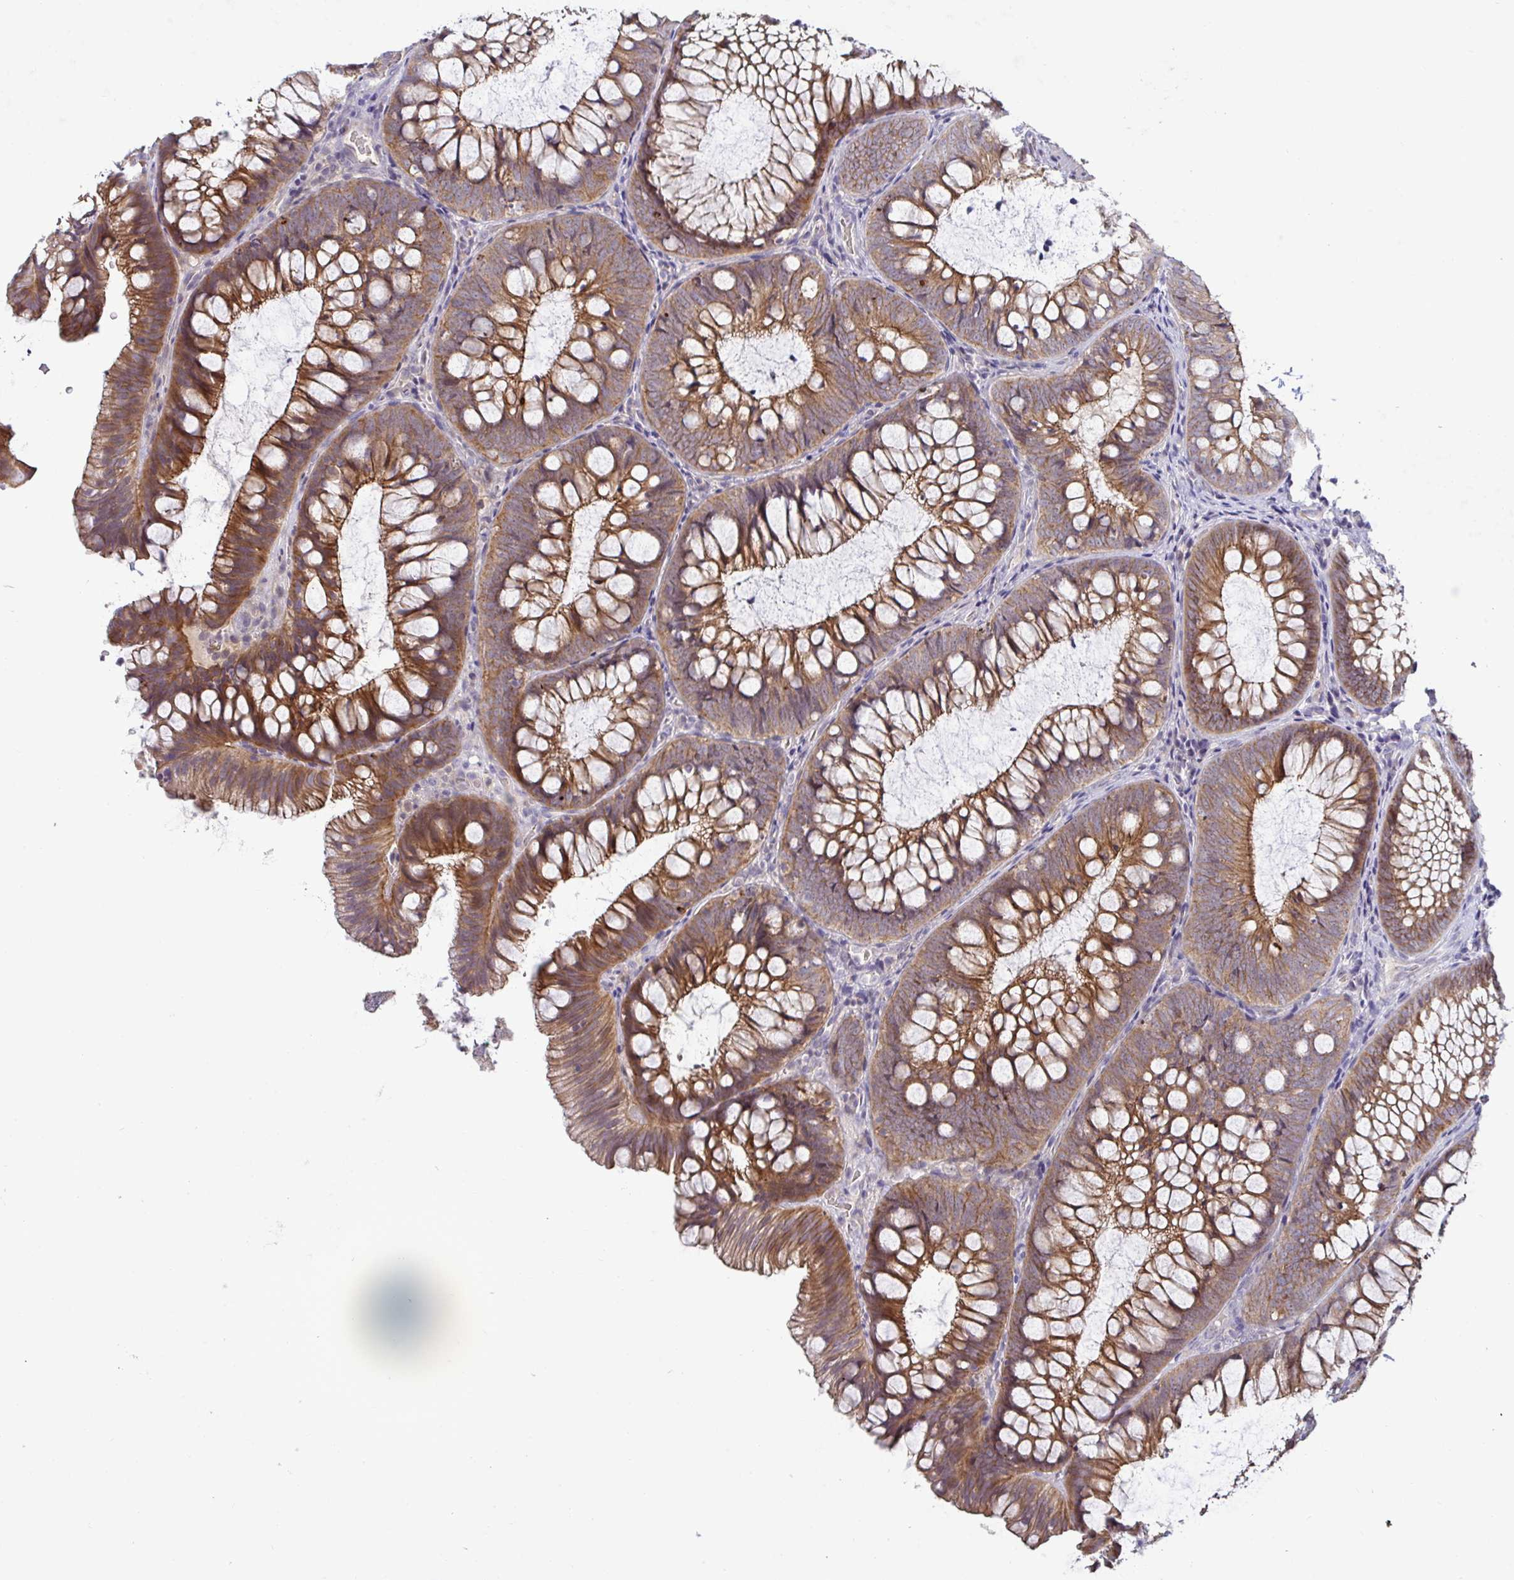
{"staining": {"intensity": "negative", "quantity": "none", "location": "none"}, "tissue": "colon", "cell_type": "Endothelial cells", "image_type": "normal", "snomed": [{"axis": "morphology", "description": "Normal tissue, NOS"}, {"axis": "morphology", "description": "Adenoma, NOS"}, {"axis": "topography", "description": "Soft tissue"}, {"axis": "topography", "description": "Colon"}], "caption": "Human colon stained for a protein using immunohistochemistry shows no staining in endothelial cells.", "gene": "GSTM1", "patient": {"sex": "male", "age": 47}}